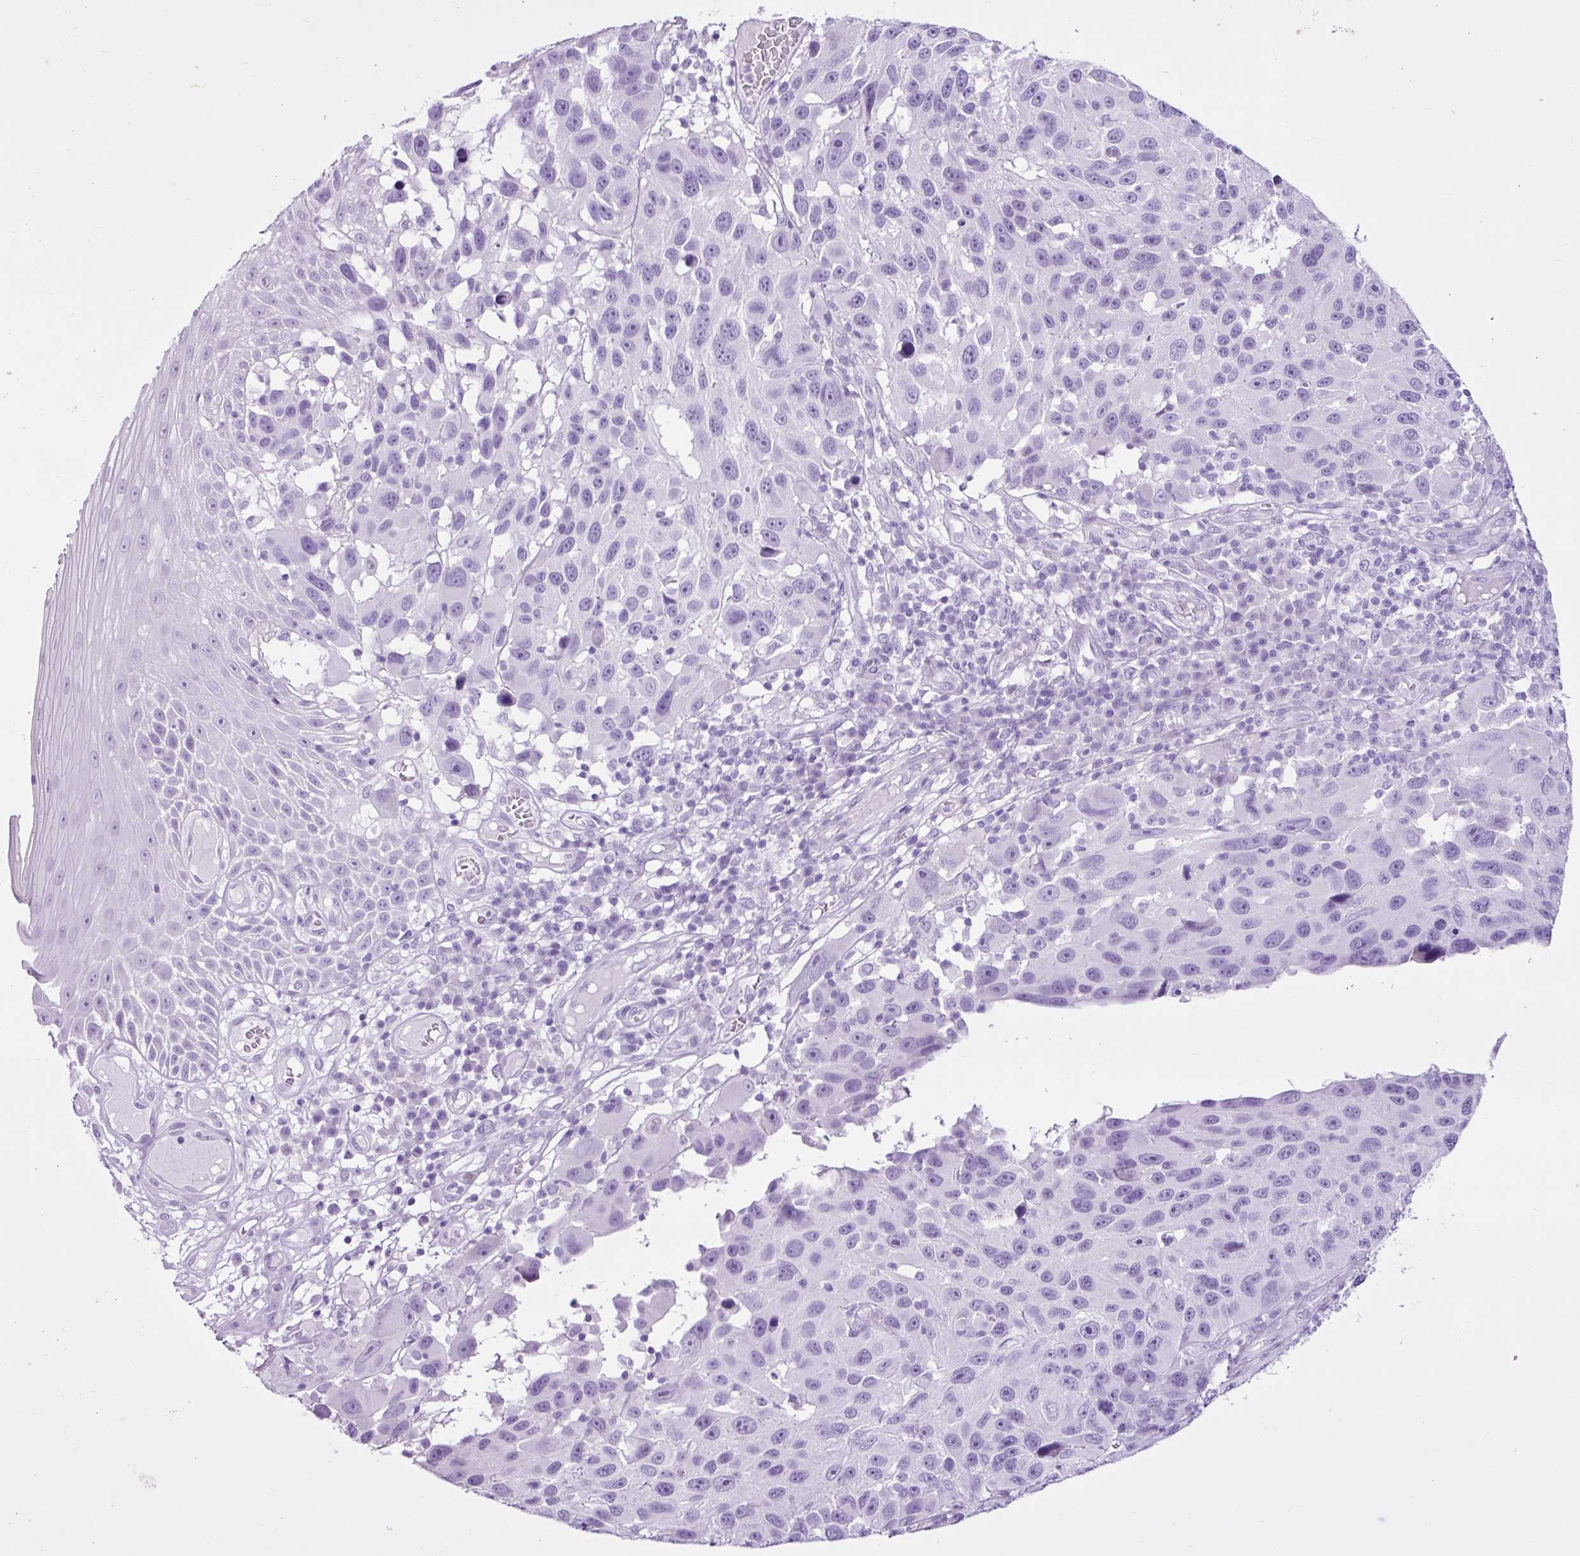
{"staining": {"intensity": "negative", "quantity": "none", "location": "none"}, "tissue": "melanoma", "cell_type": "Tumor cells", "image_type": "cancer", "snomed": [{"axis": "morphology", "description": "Malignant melanoma, NOS"}, {"axis": "topography", "description": "Skin"}], "caption": "Immunohistochemical staining of melanoma demonstrates no significant staining in tumor cells.", "gene": "PGR", "patient": {"sex": "male", "age": 53}}